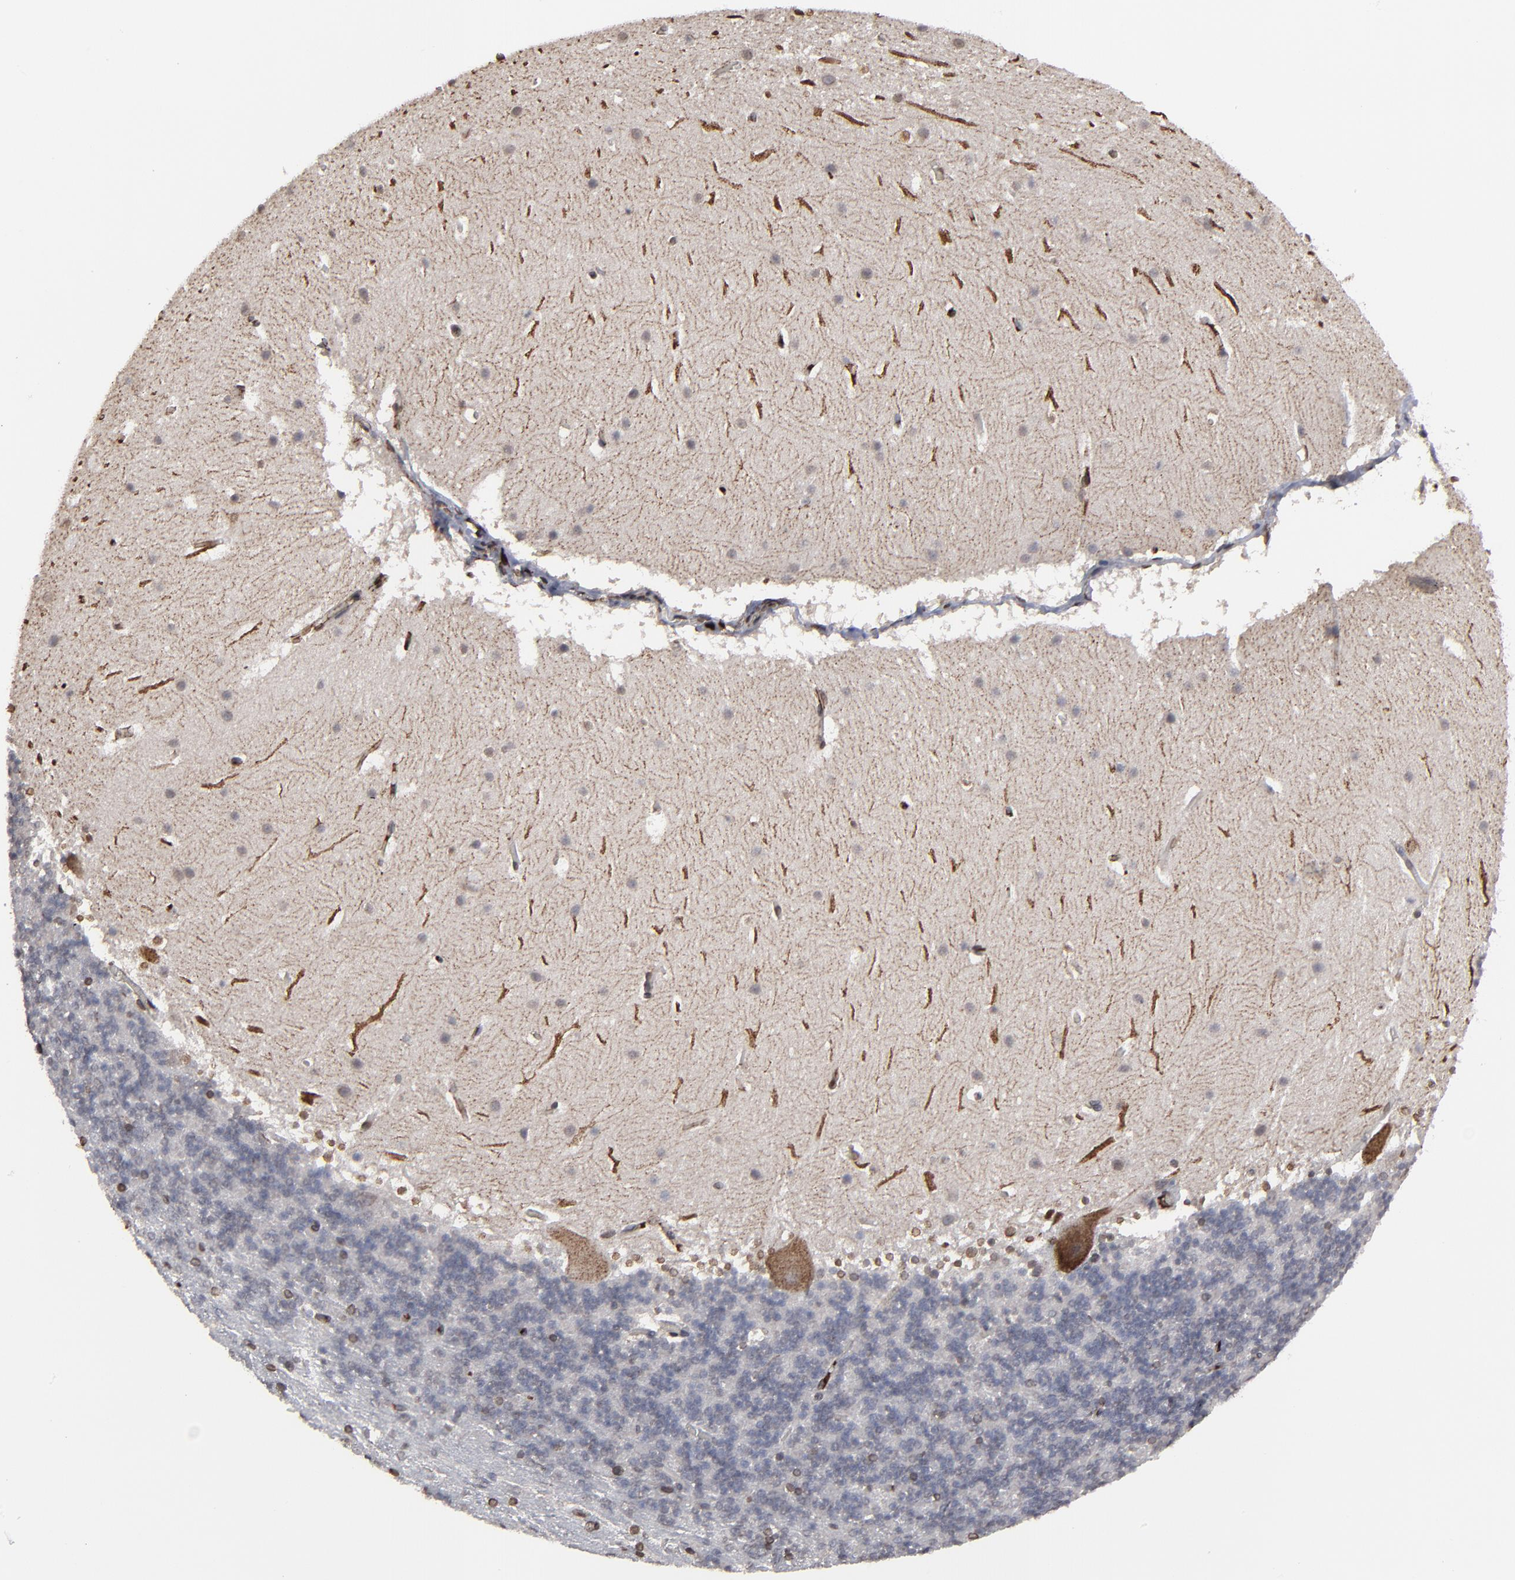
{"staining": {"intensity": "negative", "quantity": "none", "location": "none"}, "tissue": "cerebellum", "cell_type": "Cells in granular layer", "image_type": "normal", "snomed": [{"axis": "morphology", "description": "Normal tissue, NOS"}, {"axis": "topography", "description": "Cerebellum"}], "caption": "Cerebellum was stained to show a protein in brown. There is no significant staining in cells in granular layer. The staining was performed using DAB to visualize the protein expression in brown, while the nuclei were stained in blue with hematoxylin (Magnification: 20x).", "gene": "BAZ1A", "patient": {"sex": "male", "age": 45}}